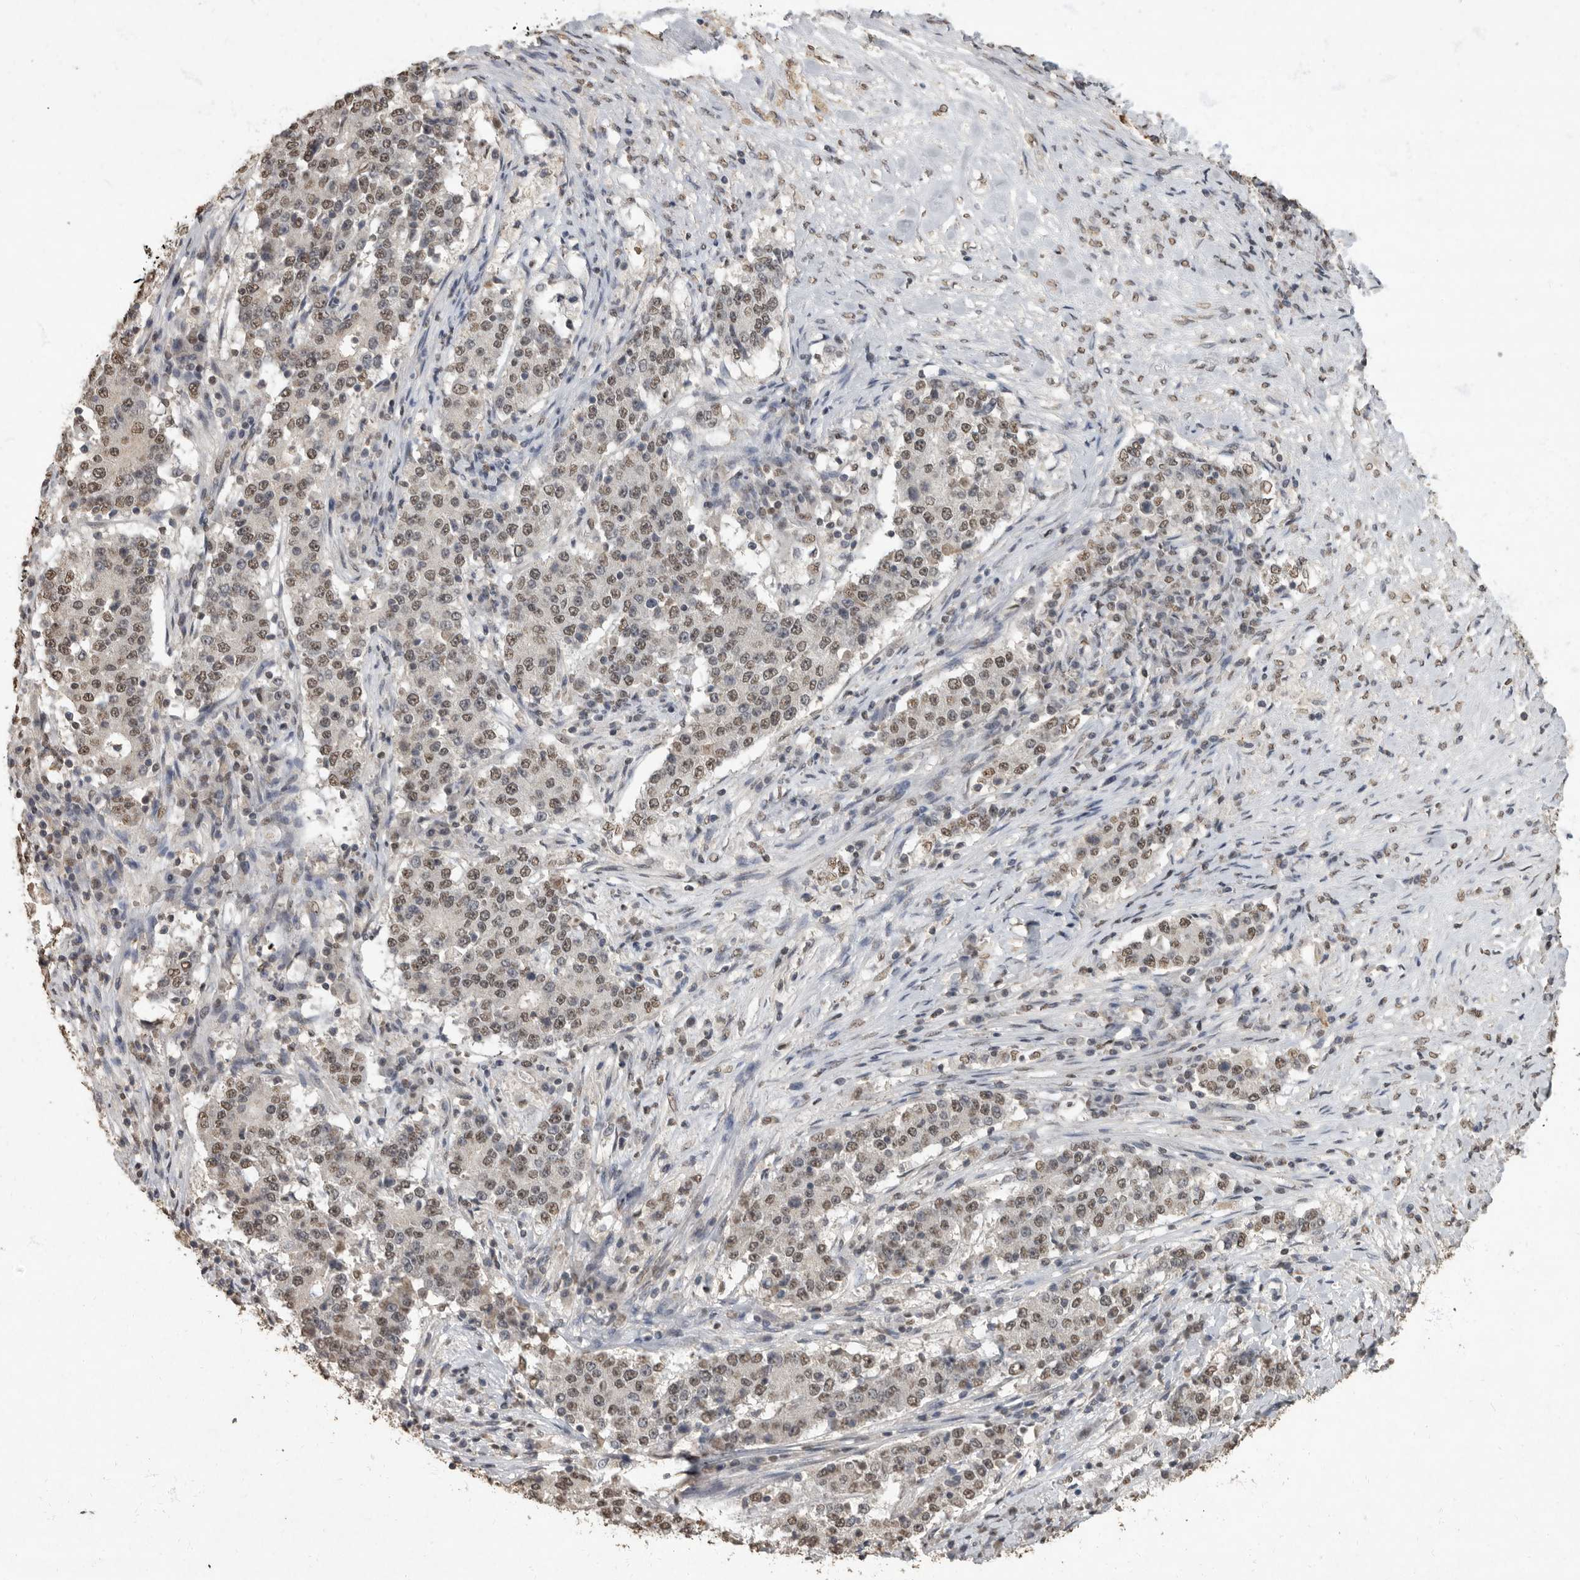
{"staining": {"intensity": "weak", "quantity": ">75%", "location": "nuclear"}, "tissue": "stomach cancer", "cell_type": "Tumor cells", "image_type": "cancer", "snomed": [{"axis": "morphology", "description": "Adenocarcinoma, NOS"}, {"axis": "topography", "description": "Stomach"}], "caption": "Stomach adenocarcinoma stained for a protein shows weak nuclear positivity in tumor cells. Using DAB (3,3'-diaminobenzidine) (brown) and hematoxylin (blue) stains, captured at high magnification using brightfield microscopy.", "gene": "NBL1", "patient": {"sex": "male", "age": 59}}